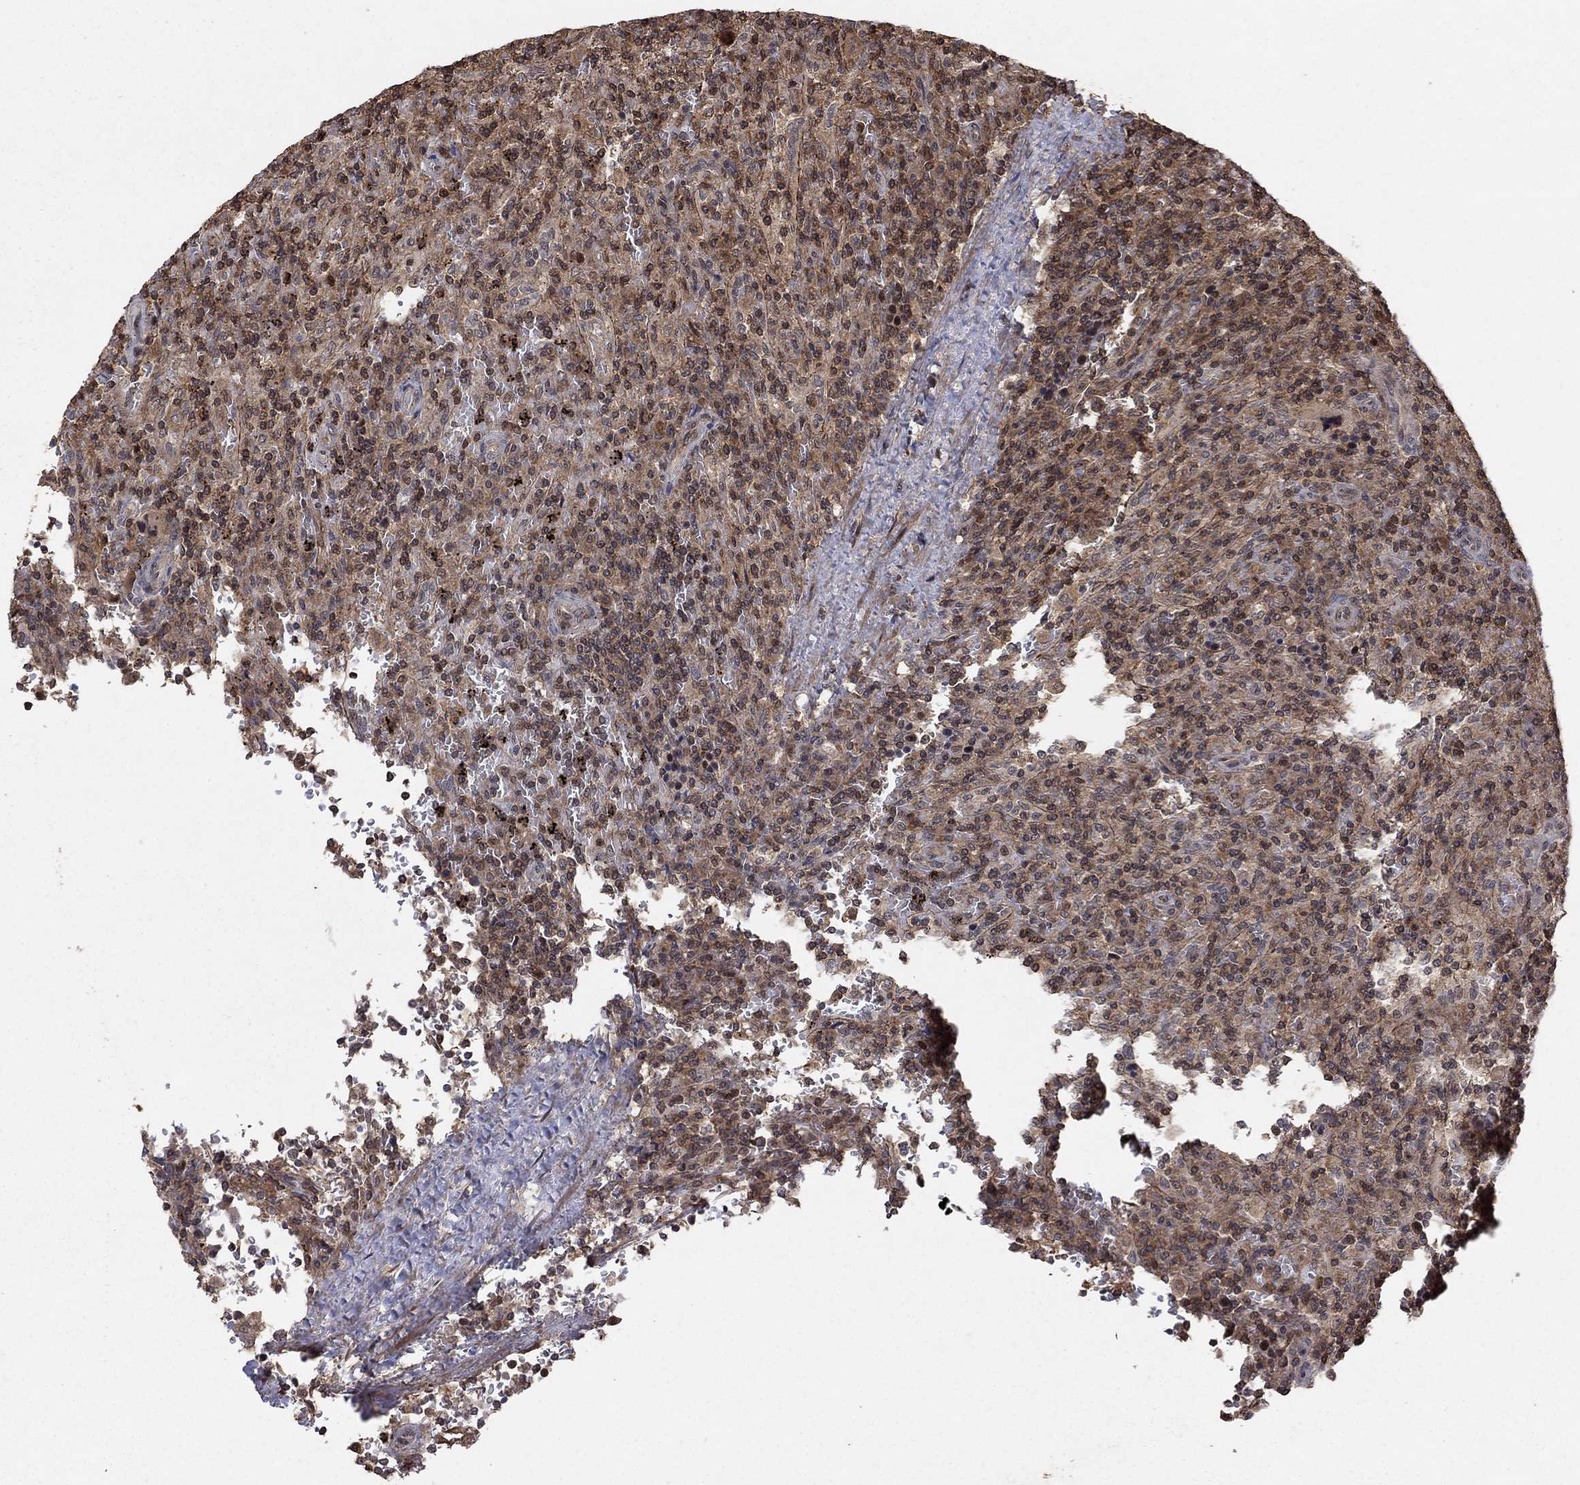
{"staining": {"intensity": "weak", "quantity": ">75%", "location": "cytoplasmic/membranous"}, "tissue": "lymphoma", "cell_type": "Tumor cells", "image_type": "cancer", "snomed": [{"axis": "morphology", "description": "Malignant lymphoma, non-Hodgkin's type, Low grade"}, {"axis": "topography", "description": "Spleen"}], "caption": "IHC photomicrograph of human lymphoma stained for a protein (brown), which displays low levels of weak cytoplasmic/membranous staining in approximately >75% of tumor cells.", "gene": "CCDC66", "patient": {"sex": "male", "age": 62}}